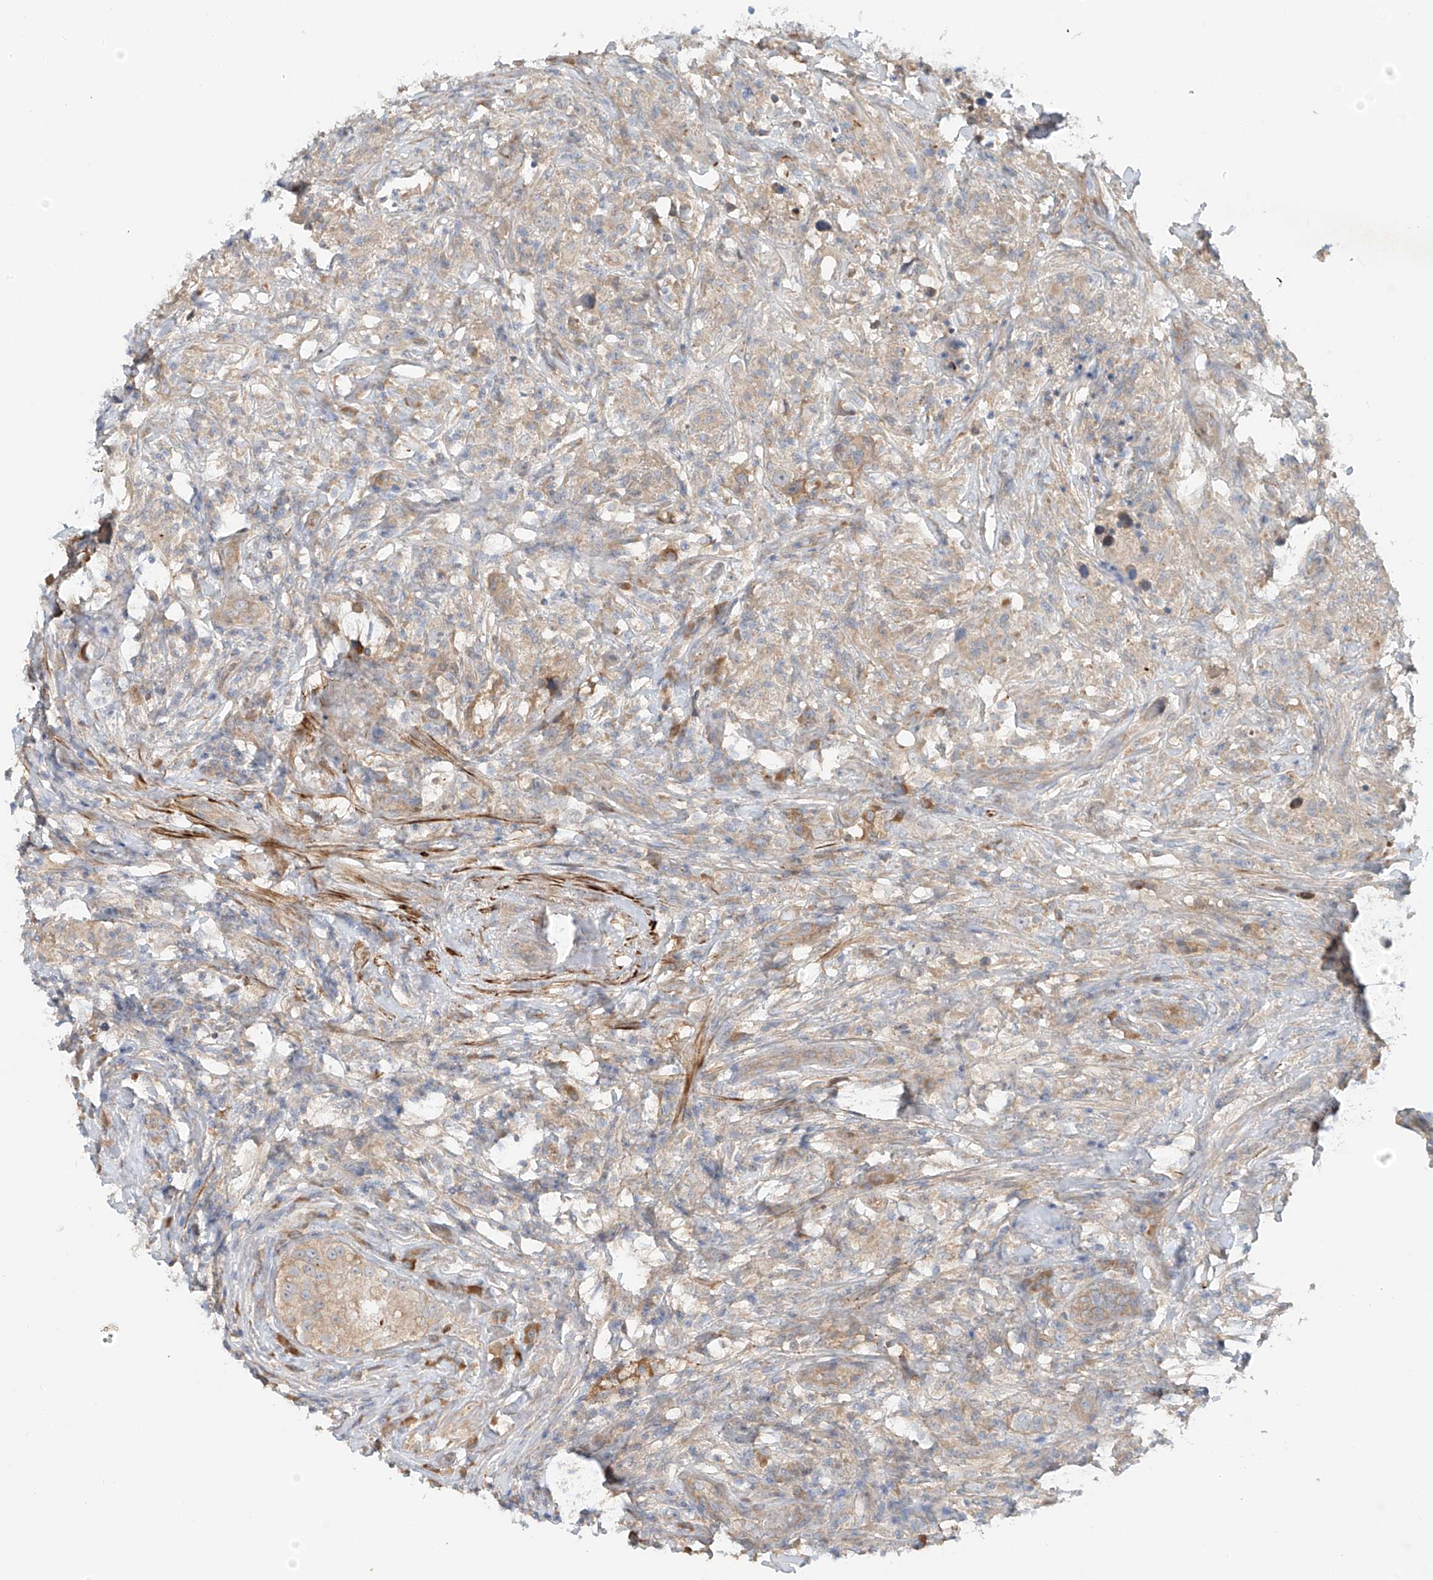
{"staining": {"intensity": "weak", "quantity": ">75%", "location": "cytoplasmic/membranous"}, "tissue": "testis cancer", "cell_type": "Tumor cells", "image_type": "cancer", "snomed": [{"axis": "morphology", "description": "Seminoma, NOS"}, {"axis": "topography", "description": "Testis"}], "caption": "Weak cytoplasmic/membranous positivity for a protein is seen in approximately >75% of tumor cells of testis cancer (seminoma) using immunohistochemistry (IHC).", "gene": "LYRM9", "patient": {"sex": "male", "age": 49}}